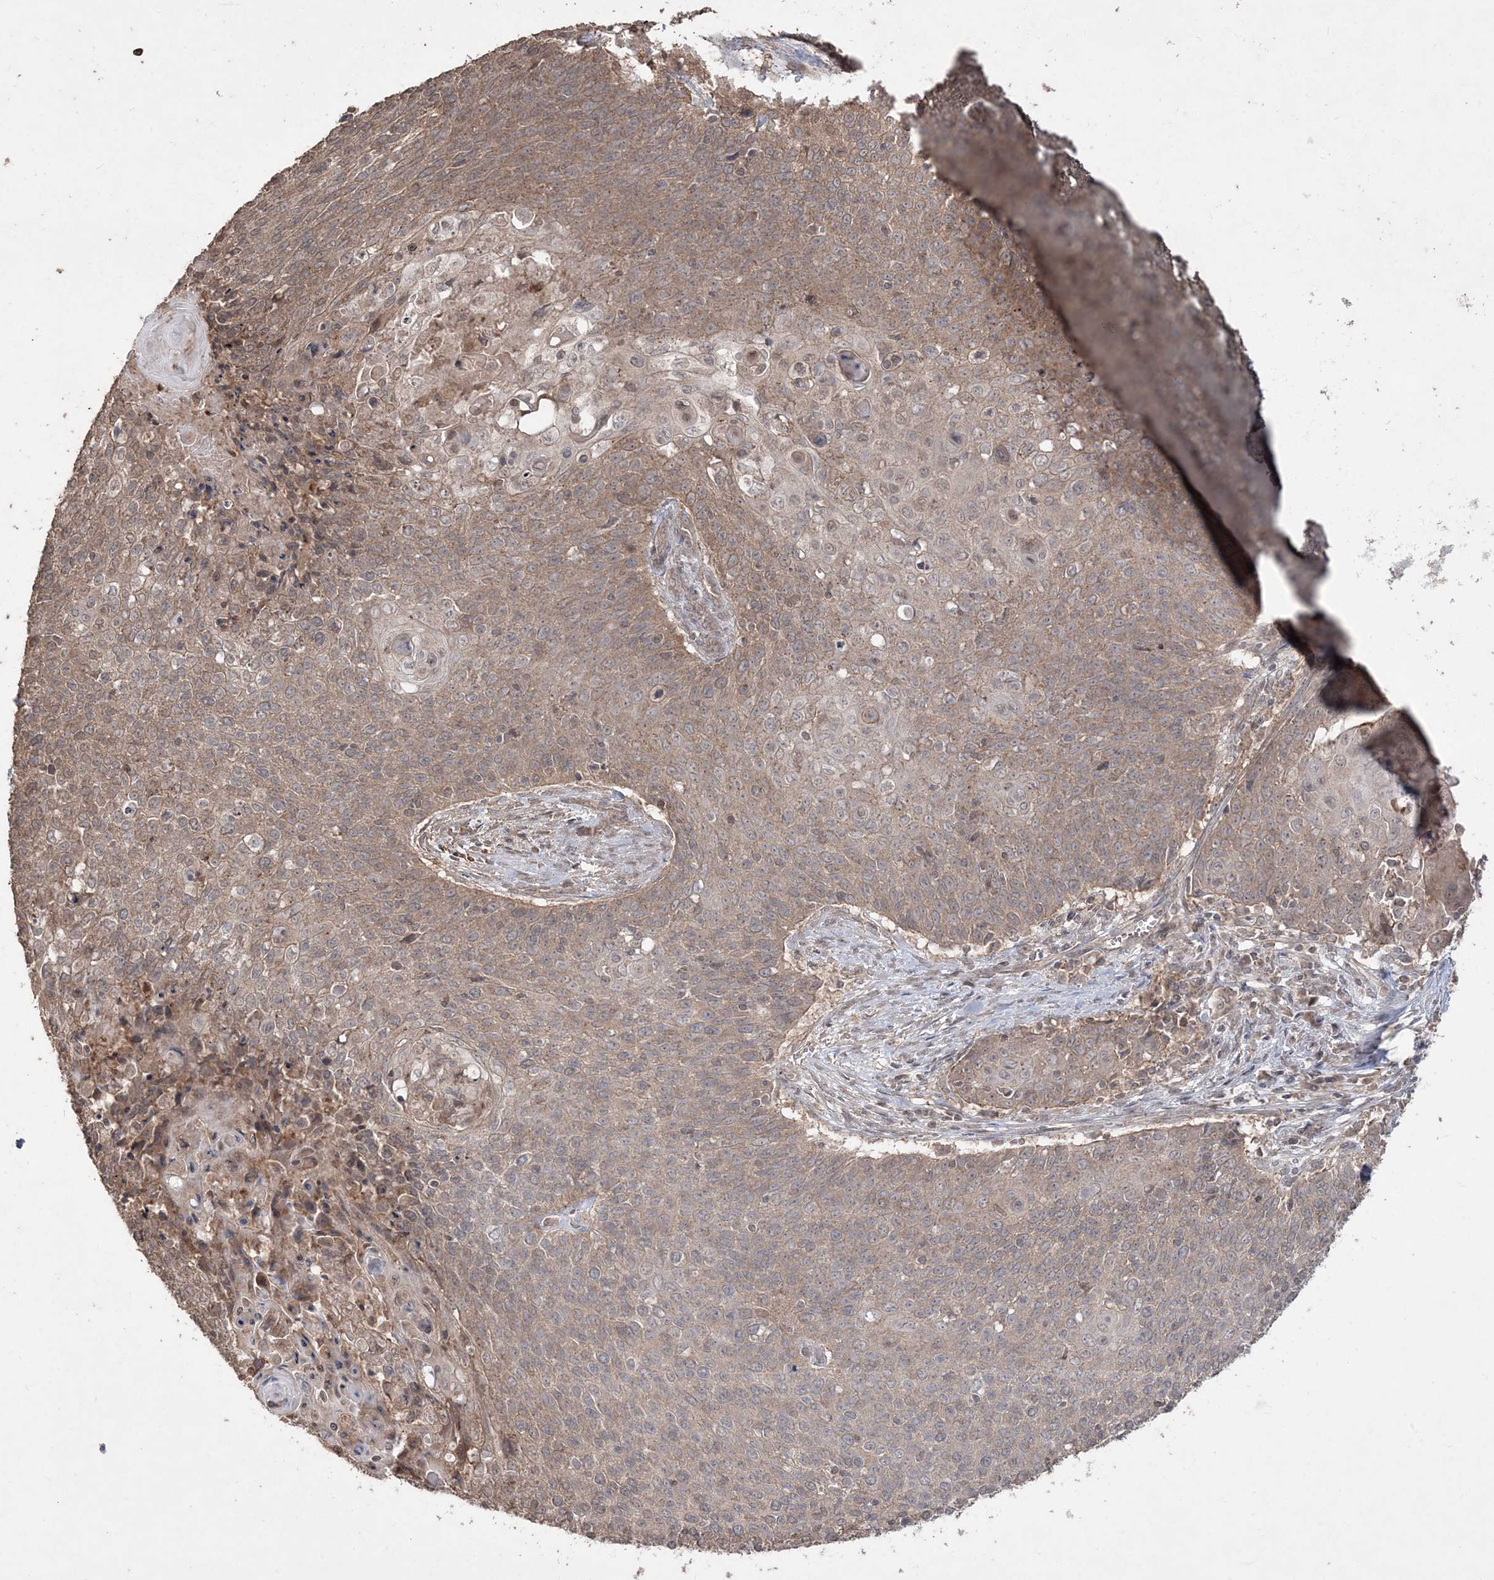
{"staining": {"intensity": "weak", "quantity": "25%-75%", "location": "cytoplasmic/membranous"}, "tissue": "cervical cancer", "cell_type": "Tumor cells", "image_type": "cancer", "snomed": [{"axis": "morphology", "description": "Squamous cell carcinoma, NOS"}, {"axis": "topography", "description": "Cervix"}], "caption": "Cervical squamous cell carcinoma was stained to show a protein in brown. There is low levels of weak cytoplasmic/membranous positivity in approximately 25%-75% of tumor cells.", "gene": "EHHADH", "patient": {"sex": "female", "age": 39}}